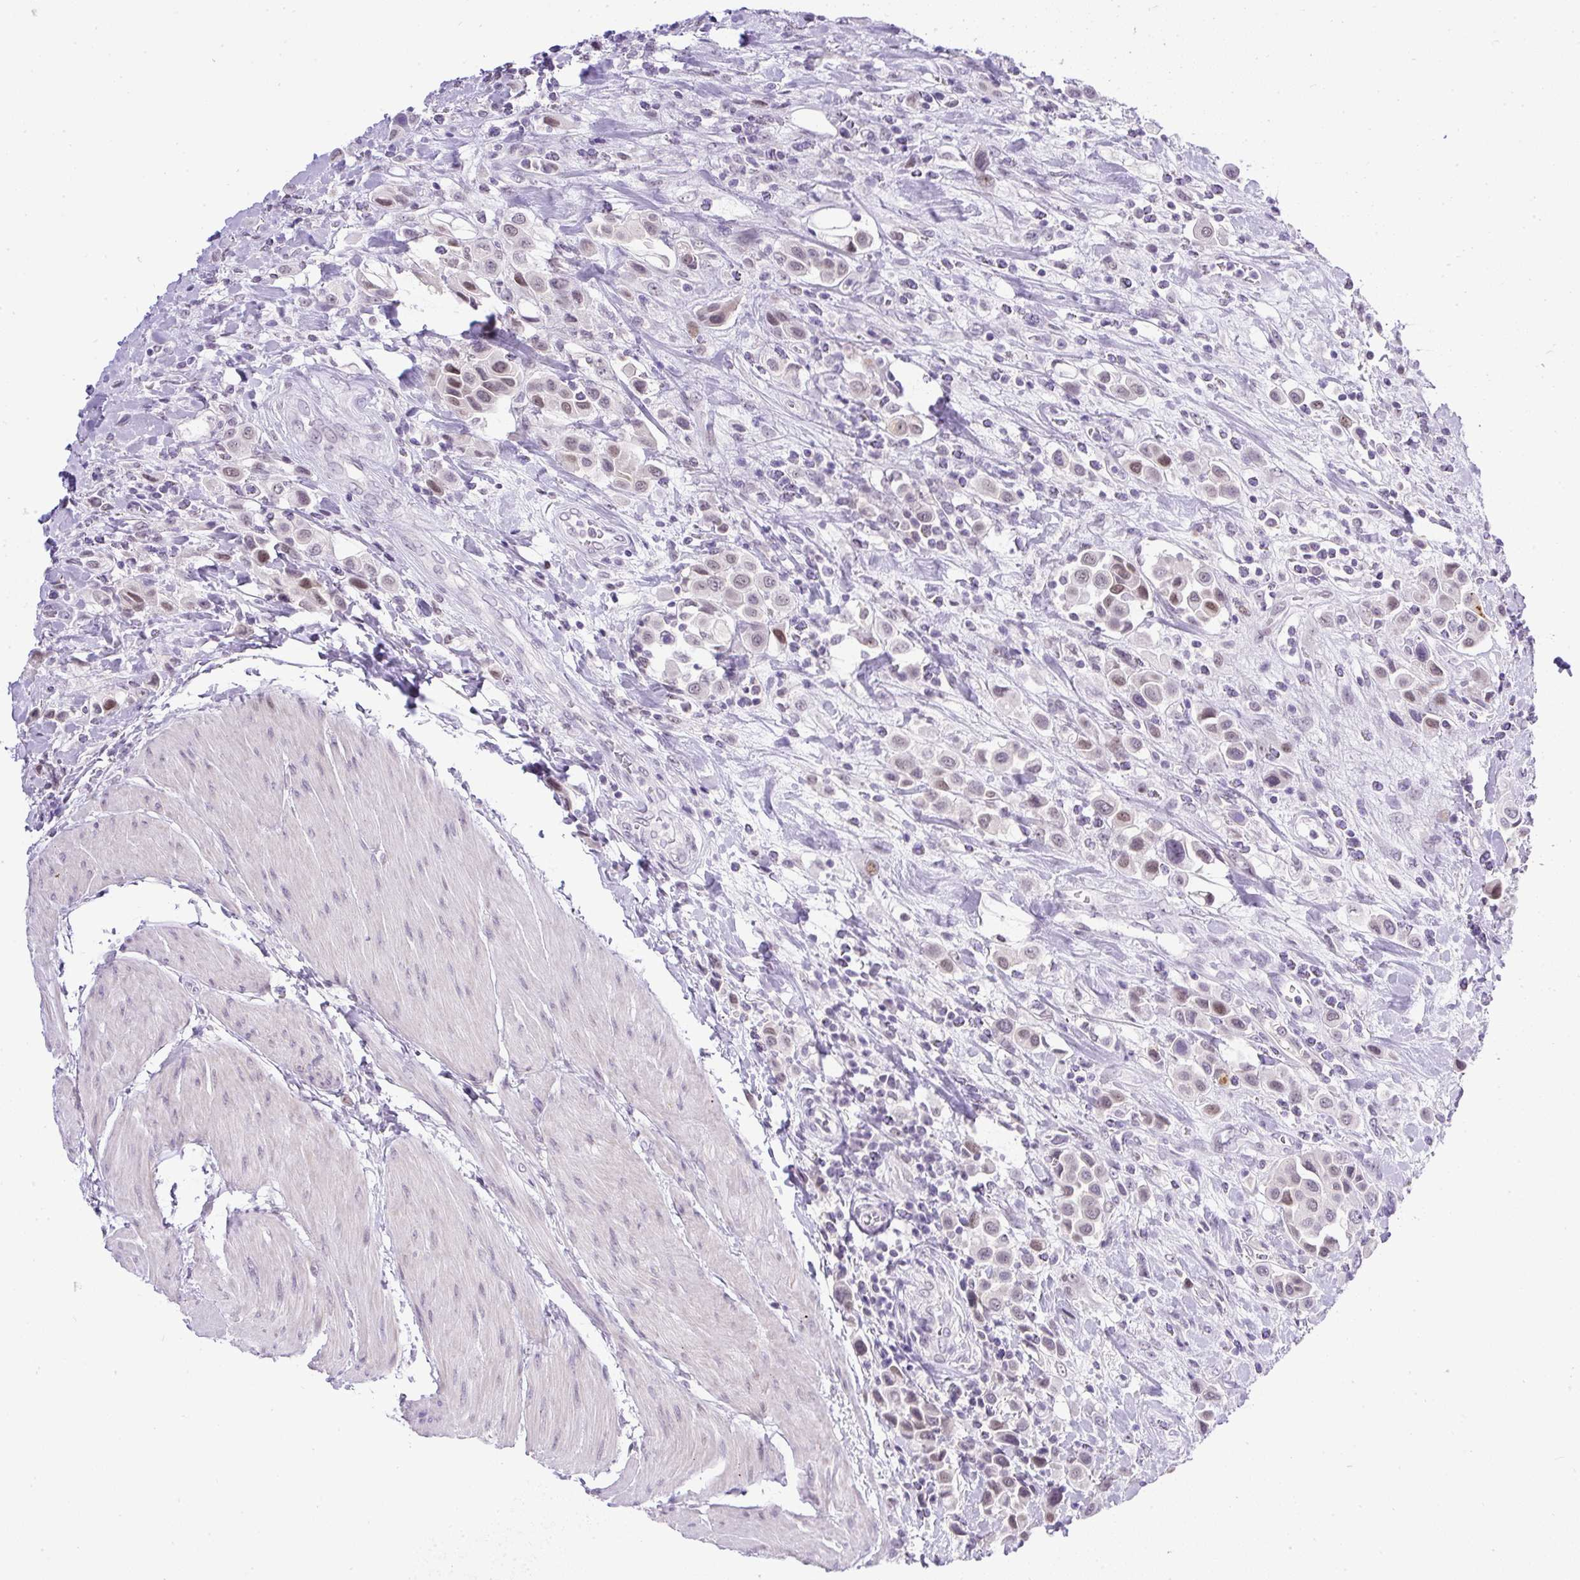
{"staining": {"intensity": "weak", "quantity": ">75%", "location": "nuclear"}, "tissue": "urothelial cancer", "cell_type": "Tumor cells", "image_type": "cancer", "snomed": [{"axis": "morphology", "description": "Urothelial carcinoma, High grade"}, {"axis": "topography", "description": "Urinary bladder"}], "caption": "Brown immunohistochemical staining in urothelial carcinoma (high-grade) exhibits weak nuclear staining in about >75% of tumor cells. (Stains: DAB (3,3'-diaminobenzidine) in brown, nuclei in blue, Microscopy: brightfield microscopy at high magnification).", "gene": "WNT10B", "patient": {"sex": "male", "age": 50}}